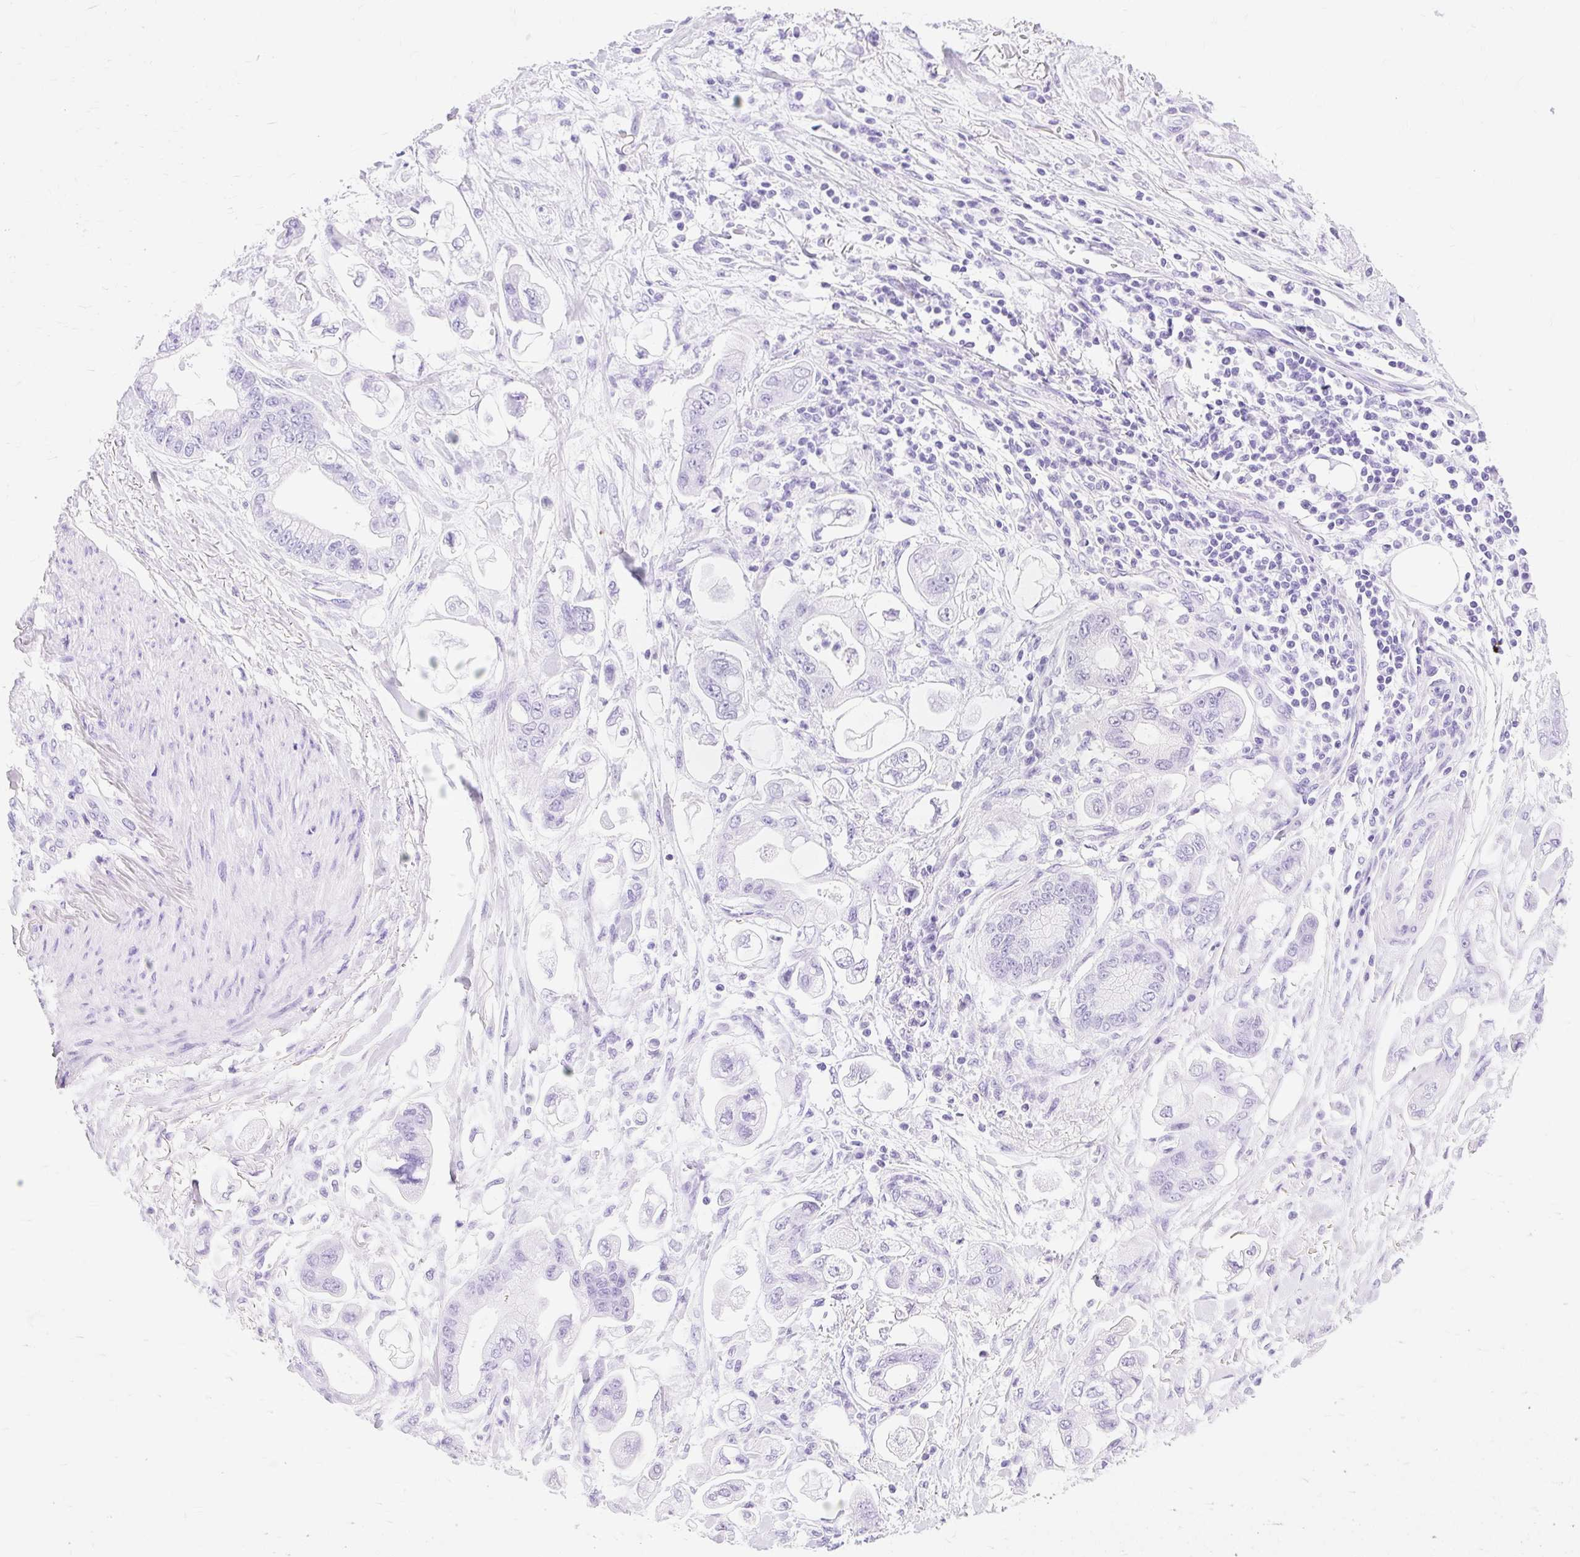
{"staining": {"intensity": "negative", "quantity": "none", "location": "none"}, "tissue": "stomach cancer", "cell_type": "Tumor cells", "image_type": "cancer", "snomed": [{"axis": "morphology", "description": "Adenocarcinoma, NOS"}, {"axis": "topography", "description": "Stomach"}], "caption": "This is a micrograph of immunohistochemistry (IHC) staining of adenocarcinoma (stomach), which shows no positivity in tumor cells.", "gene": "MBP", "patient": {"sex": "male", "age": 62}}